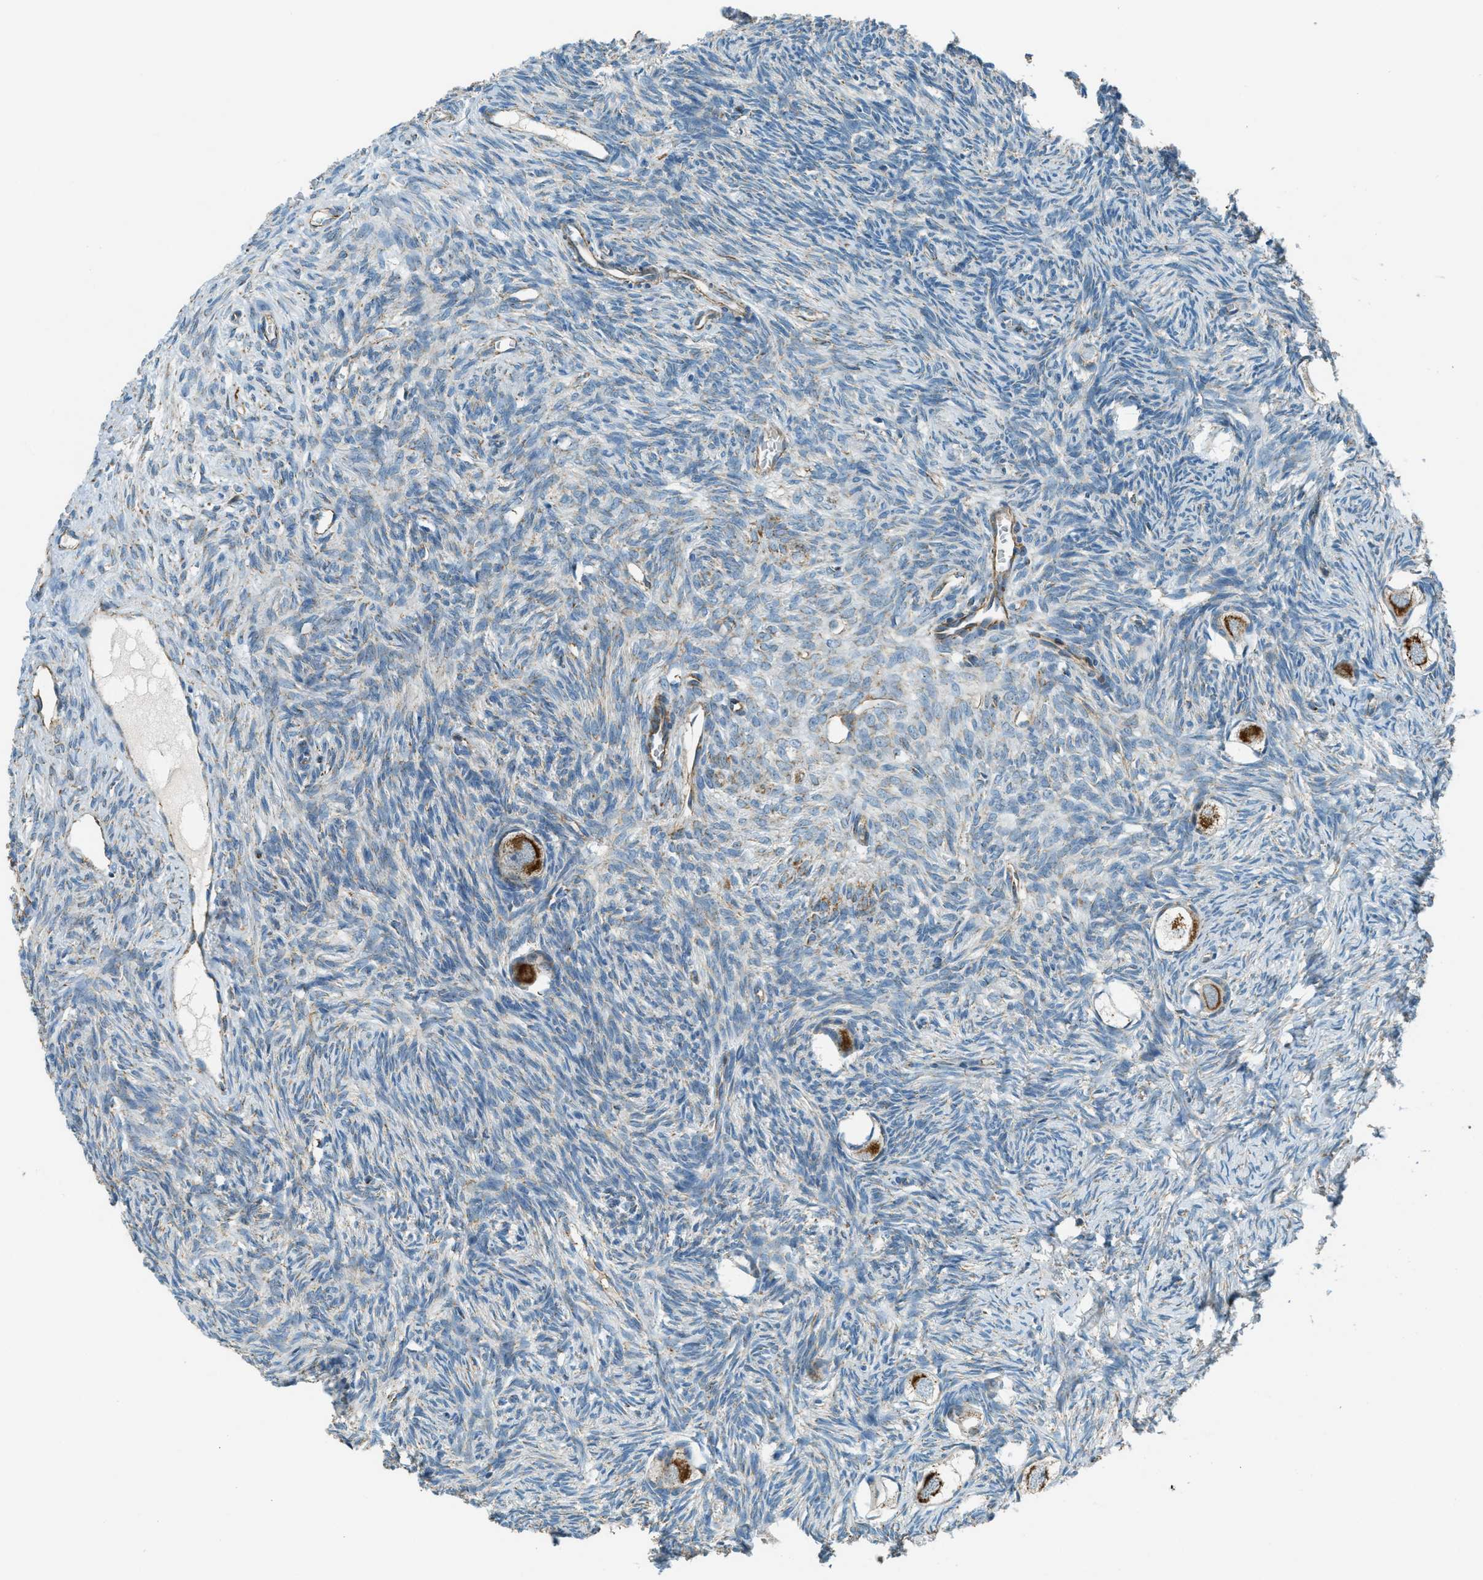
{"staining": {"intensity": "strong", "quantity": "25%-75%", "location": "cytoplasmic/membranous"}, "tissue": "ovary", "cell_type": "Follicle cells", "image_type": "normal", "snomed": [{"axis": "morphology", "description": "Normal tissue, NOS"}, {"axis": "topography", "description": "Ovary"}], "caption": "About 25%-75% of follicle cells in normal human ovary reveal strong cytoplasmic/membranous protein positivity as visualized by brown immunohistochemical staining.", "gene": "CHST15", "patient": {"sex": "female", "age": 27}}